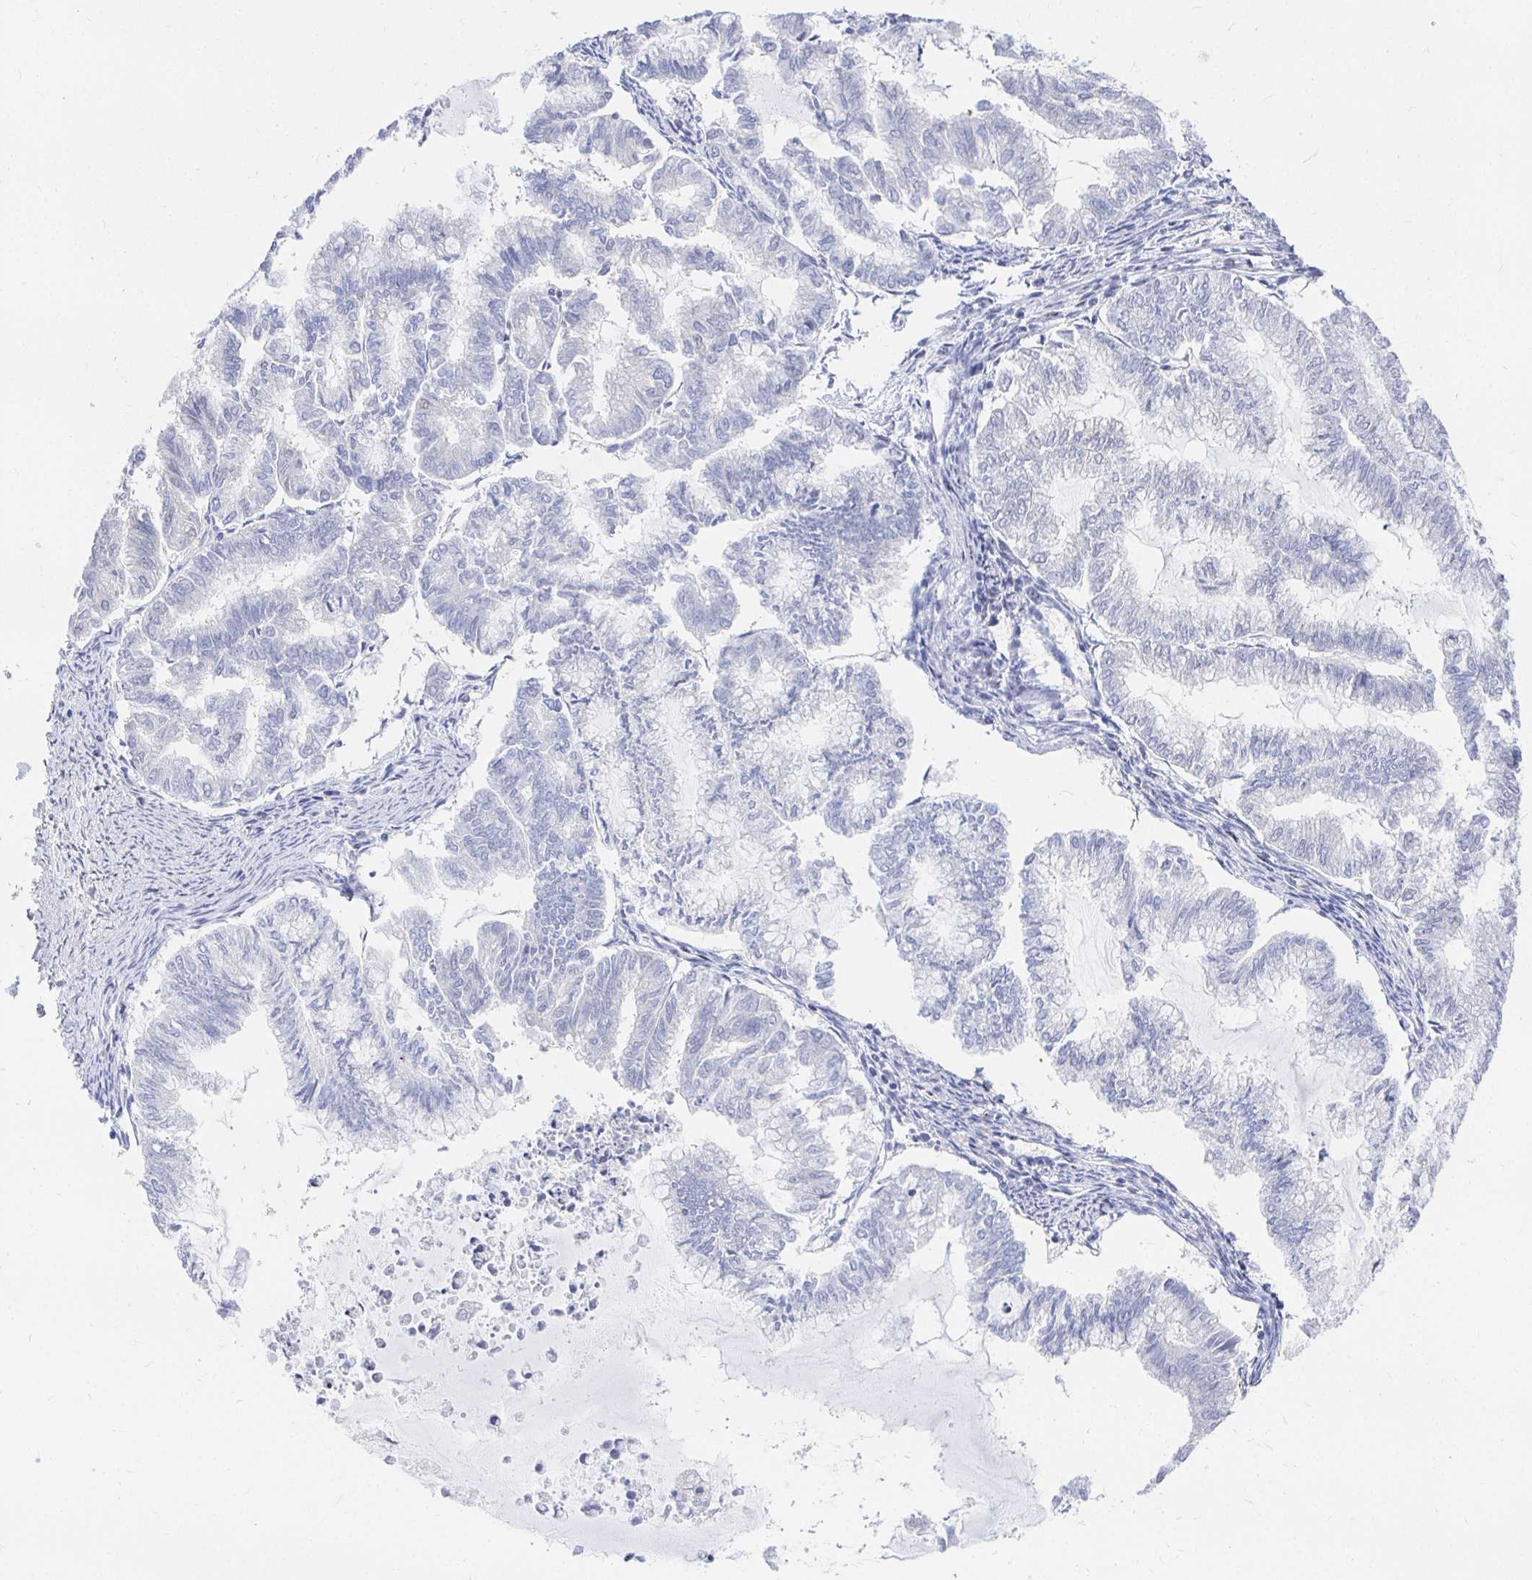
{"staining": {"intensity": "negative", "quantity": "none", "location": "none"}, "tissue": "endometrial cancer", "cell_type": "Tumor cells", "image_type": "cancer", "snomed": [{"axis": "morphology", "description": "Adenocarcinoma, NOS"}, {"axis": "topography", "description": "Endometrium"}], "caption": "A photomicrograph of adenocarcinoma (endometrial) stained for a protein exhibits no brown staining in tumor cells.", "gene": "CLIC3", "patient": {"sex": "female", "age": 79}}